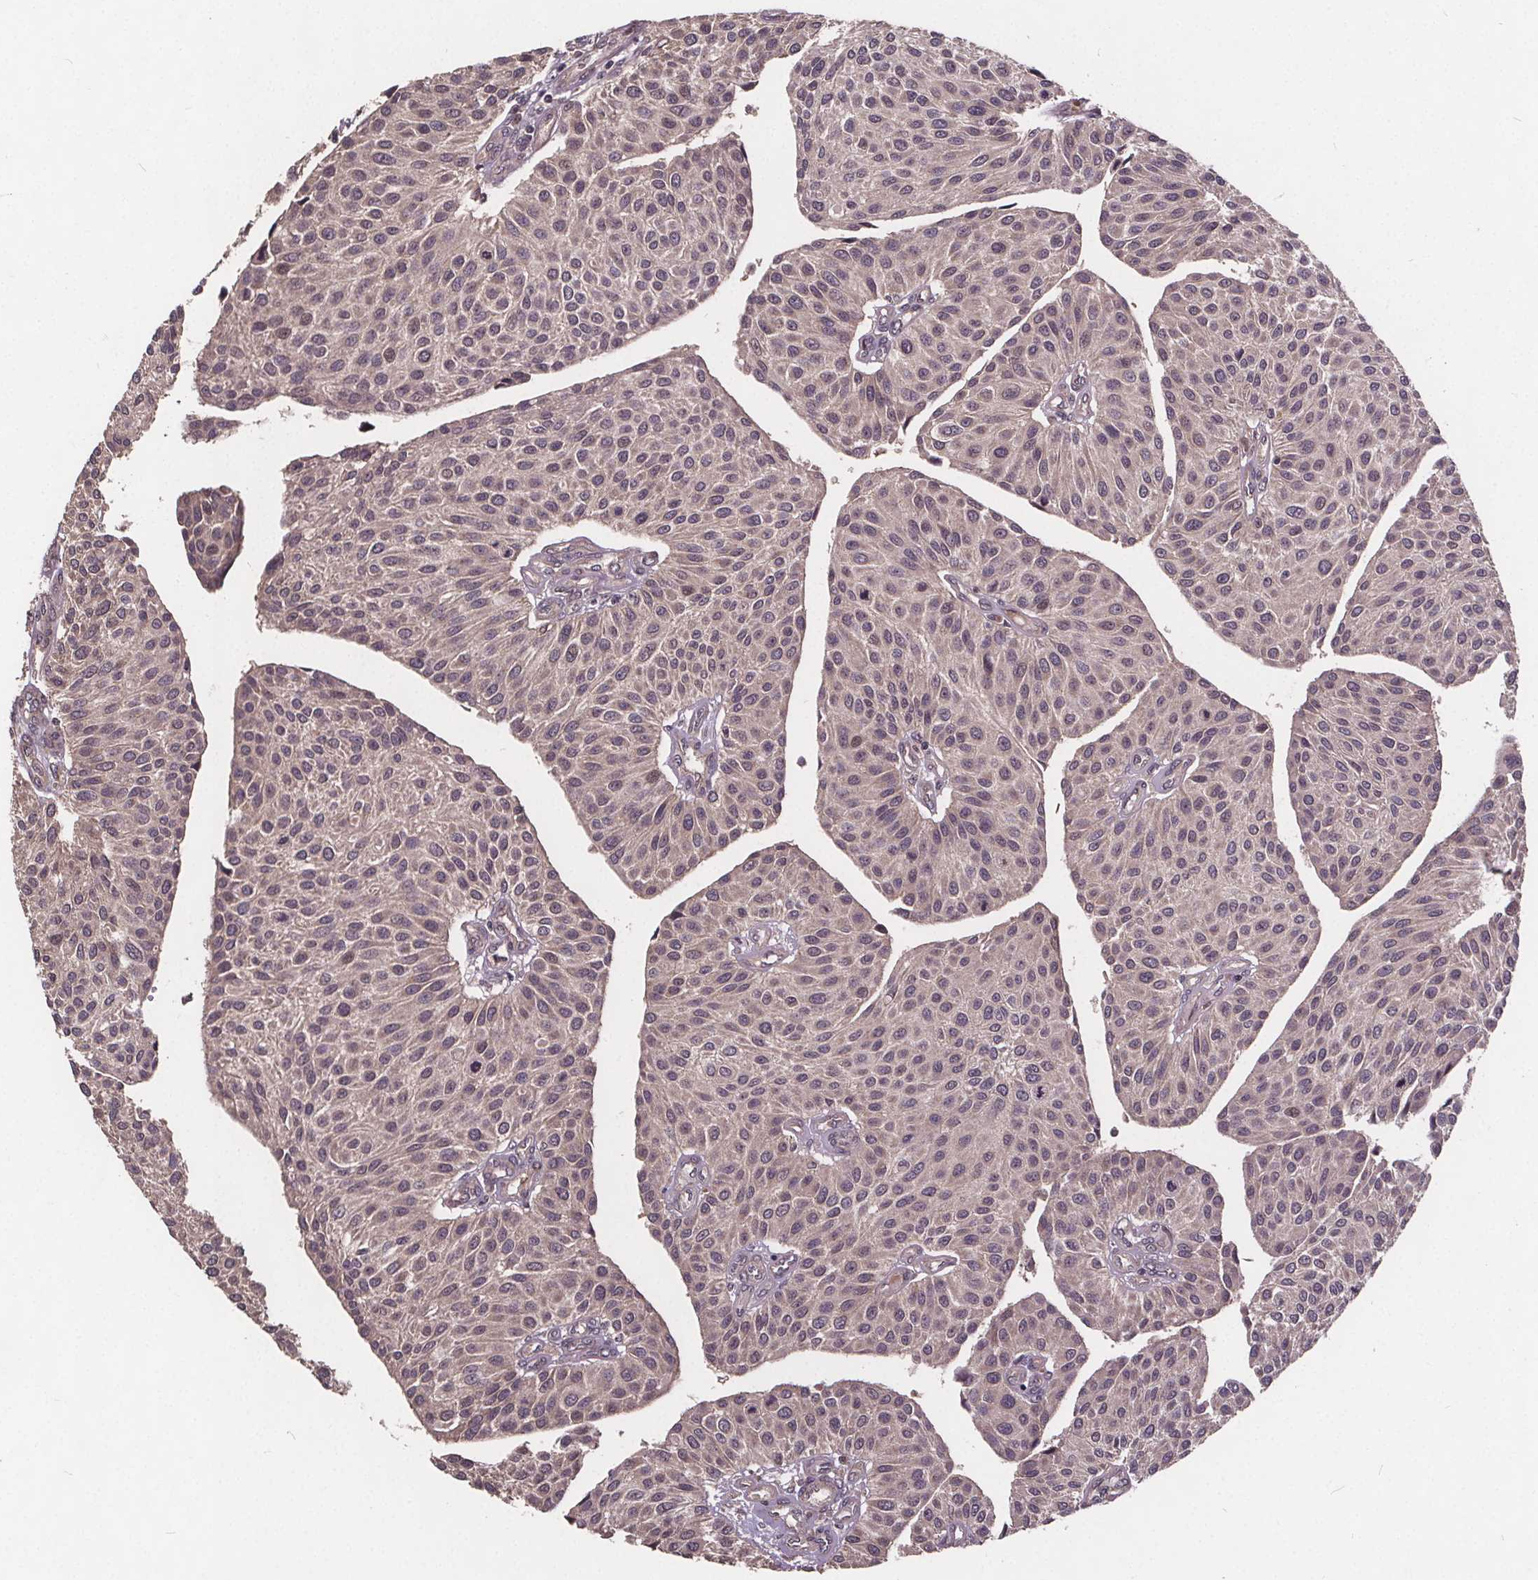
{"staining": {"intensity": "negative", "quantity": "none", "location": "none"}, "tissue": "urothelial cancer", "cell_type": "Tumor cells", "image_type": "cancer", "snomed": [{"axis": "morphology", "description": "Urothelial carcinoma, NOS"}, {"axis": "topography", "description": "Urinary bladder"}], "caption": "DAB immunohistochemical staining of transitional cell carcinoma exhibits no significant expression in tumor cells.", "gene": "USP9X", "patient": {"sex": "male", "age": 55}}